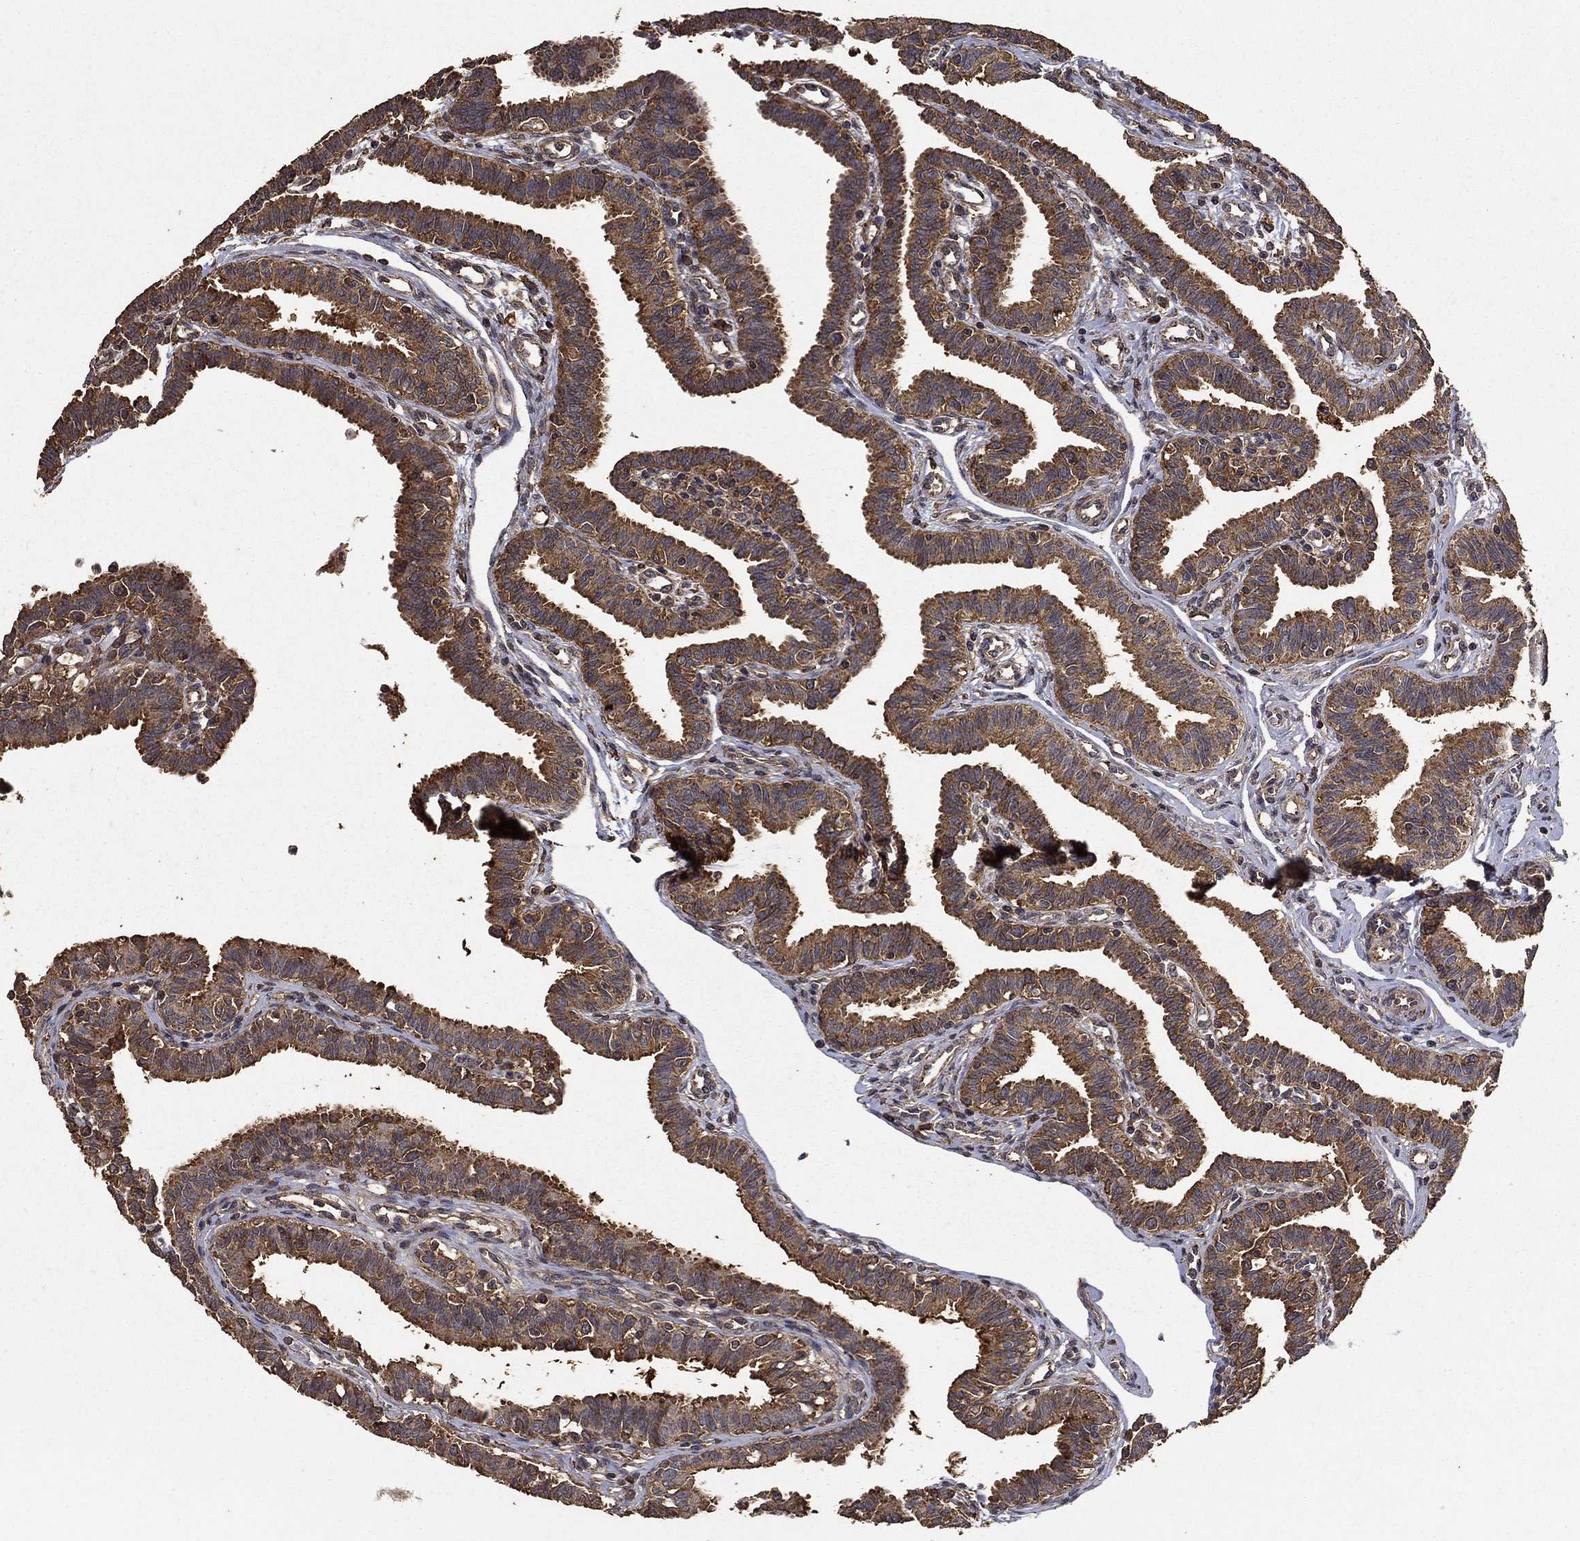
{"staining": {"intensity": "strong", "quantity": ">75%", "location": "cytoplasmic/membranous"}, "tissue": "fallopian tube", "cell_type": "Glandular cells", "image_type": "normal", "snomed": [{"axis": "morphology", "description": "Normal tissue, NOS"}, {"axis": "topography", "description": "Fallopian tube"}], "caption": "High-power microscopy captured an immunohistochemistry (IHC) image of unremarkable fallopian tube, revealing strong cytoplasmic/membranous staining in about >75% of glandular cells.", "gene": "IFRD1", "patient": {"sex": "female", "age": 36}}